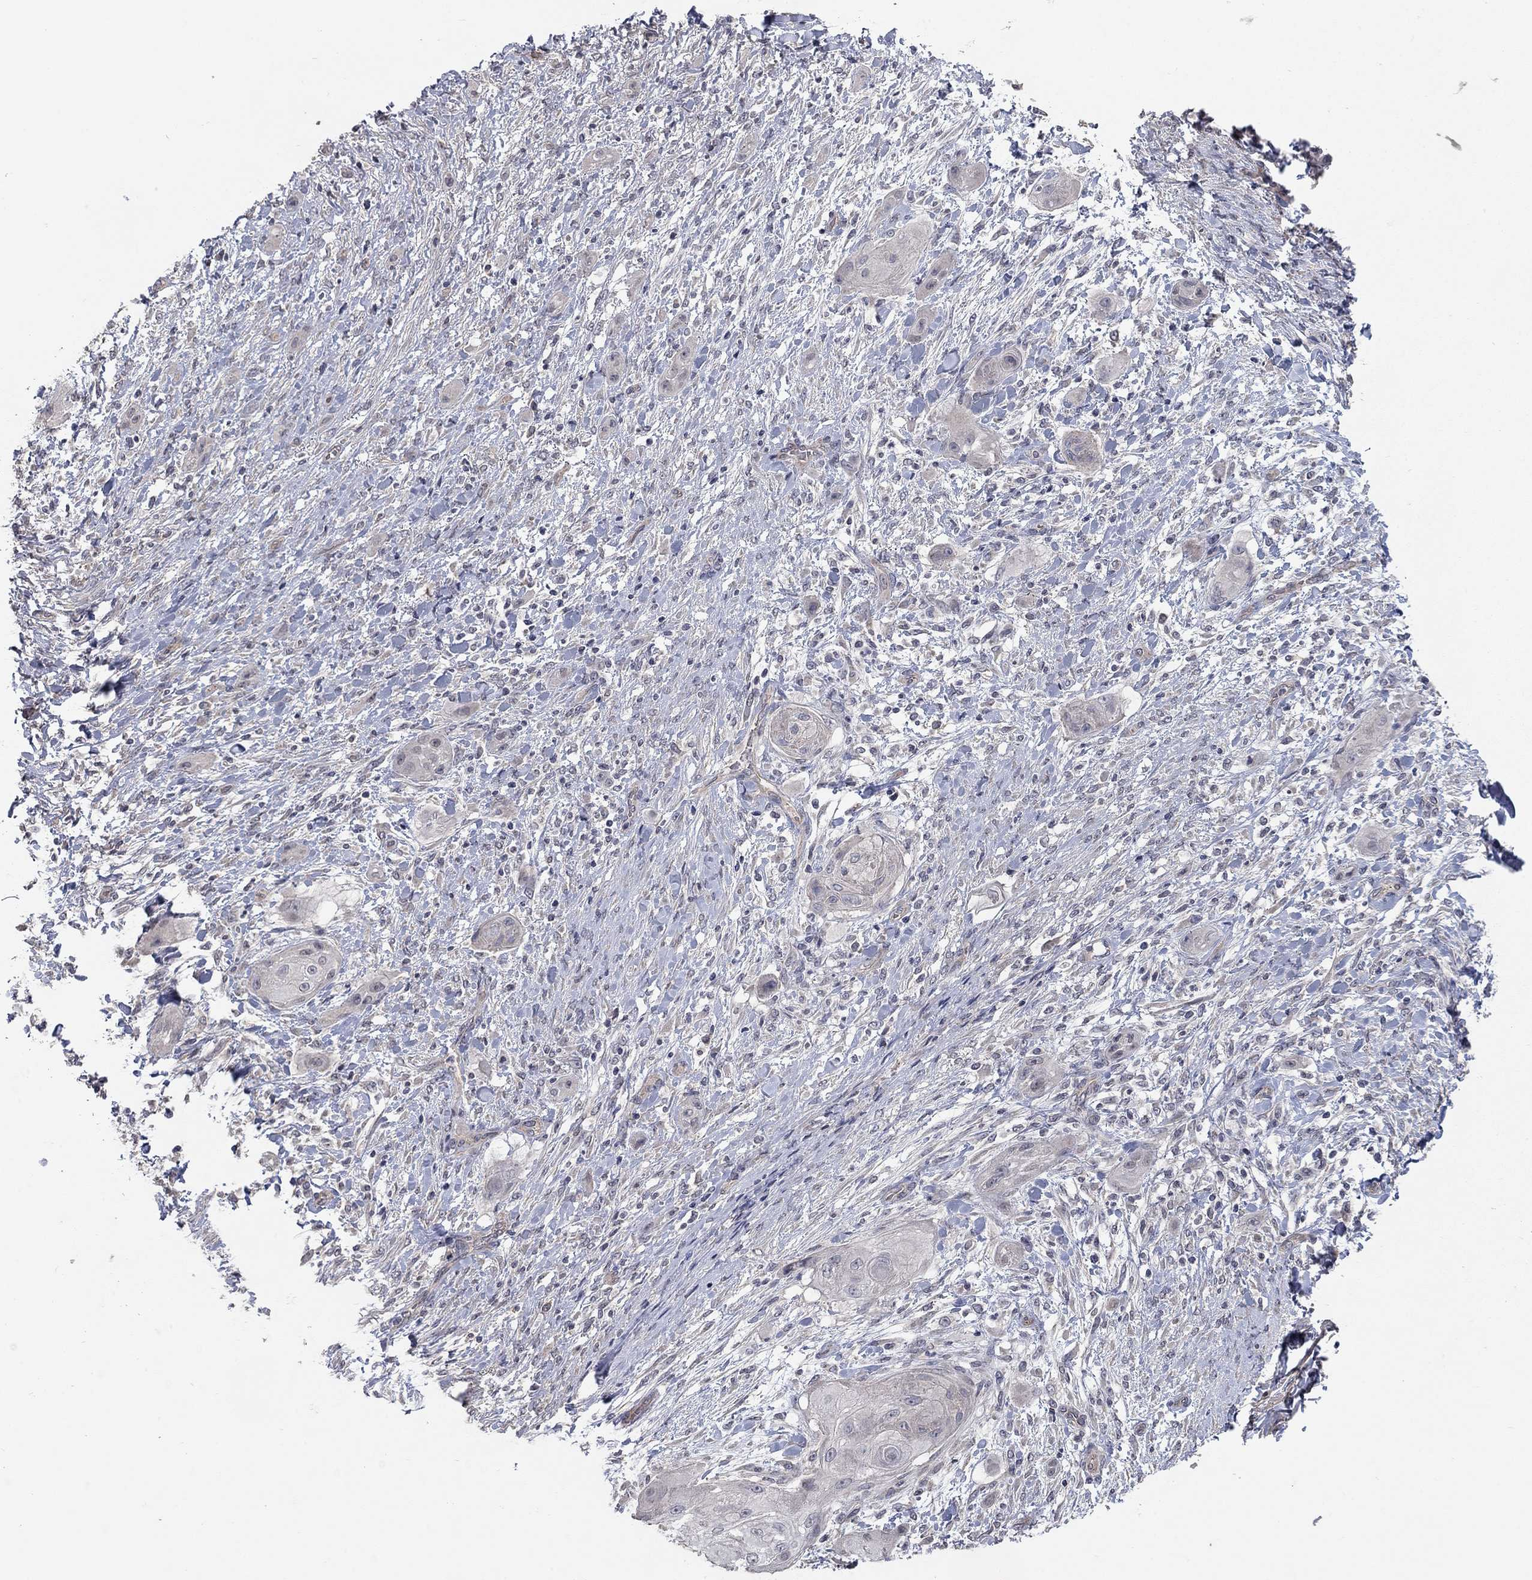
{"staining": {"intensity": "negative", "quantity": "none", "location": "none"}, "tissue": "skin cancer", "cell_type": "Tumor cells", "image_type": "cancer", "snomed": [{"axis": "morphology", "description": "Squamous cell carcinoma, NOS"}, {"axis": "topography", "description": "Skin"}], "caption": "Protein analysis of skin squamous cell carcinoma displays no significant positivity in tumor cells.", "gene": "WASF3", "patient": {"sex": "male", "age": 62}}